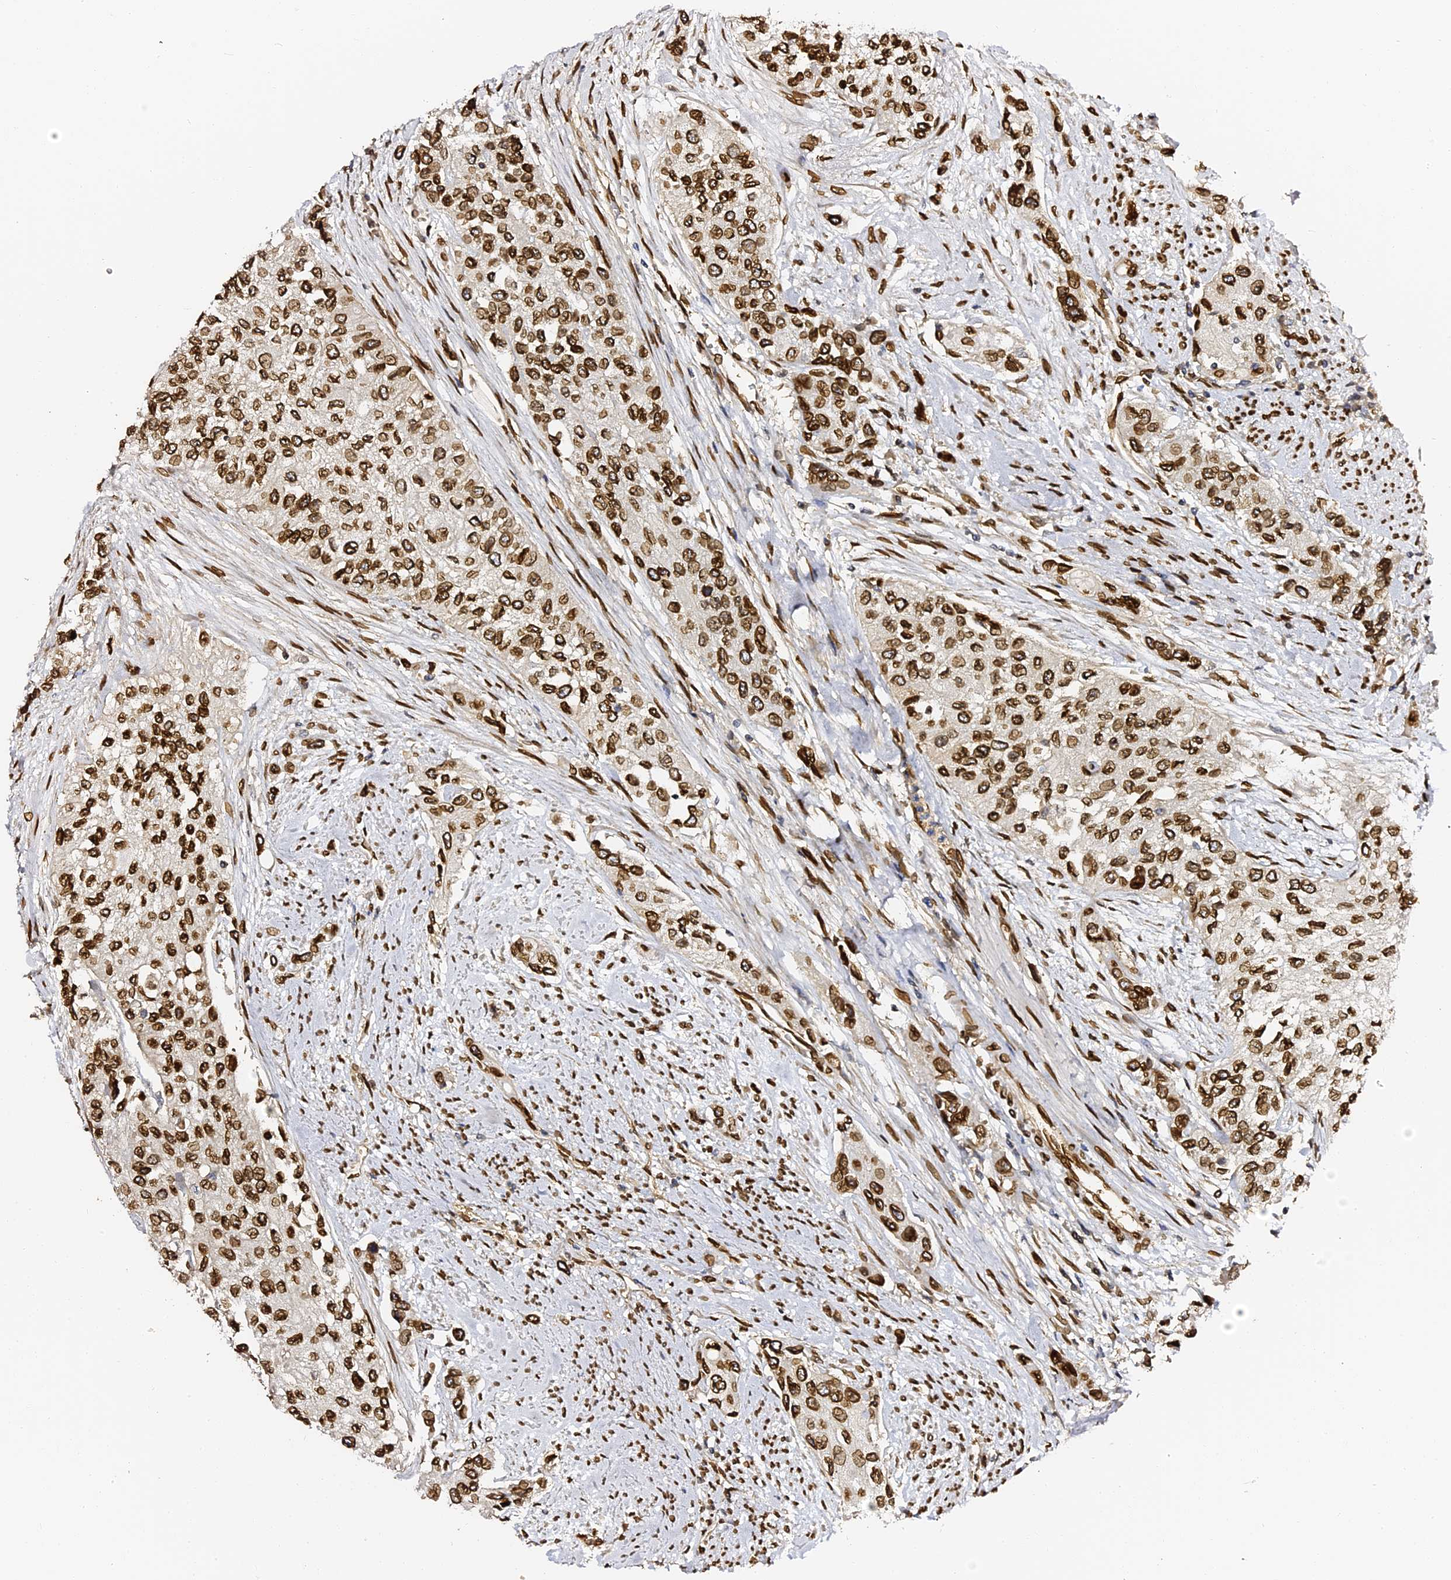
{"staining": {"intensity": "strong", "quantity": ">75%", "location": "cytoplasmic/membranous,nuclear"}, "tissue": "urothelial cancer", "cell_type": "Tumor cells", "image_type": "cancer", "snomed": [{"axis": "morphology", "description": "Normal tissue, NOS"}, {"axis": "morphology", "description": "Urothelial carcinoma, High grade"}, {"axis": "topography", "description": "Vascular tissue"}, {"axis": "topography", "description": "Urinary bladder"}], "caption": "Urothelial carcinoma (high-grade) was stained to show a protein in brown. There is high levels of strong cytoplasmic/membranous and nuclear staining in about >75% of tumor cells.", "gene": "ANAPC5", "patient": {"sex": "female", "age": 56}}